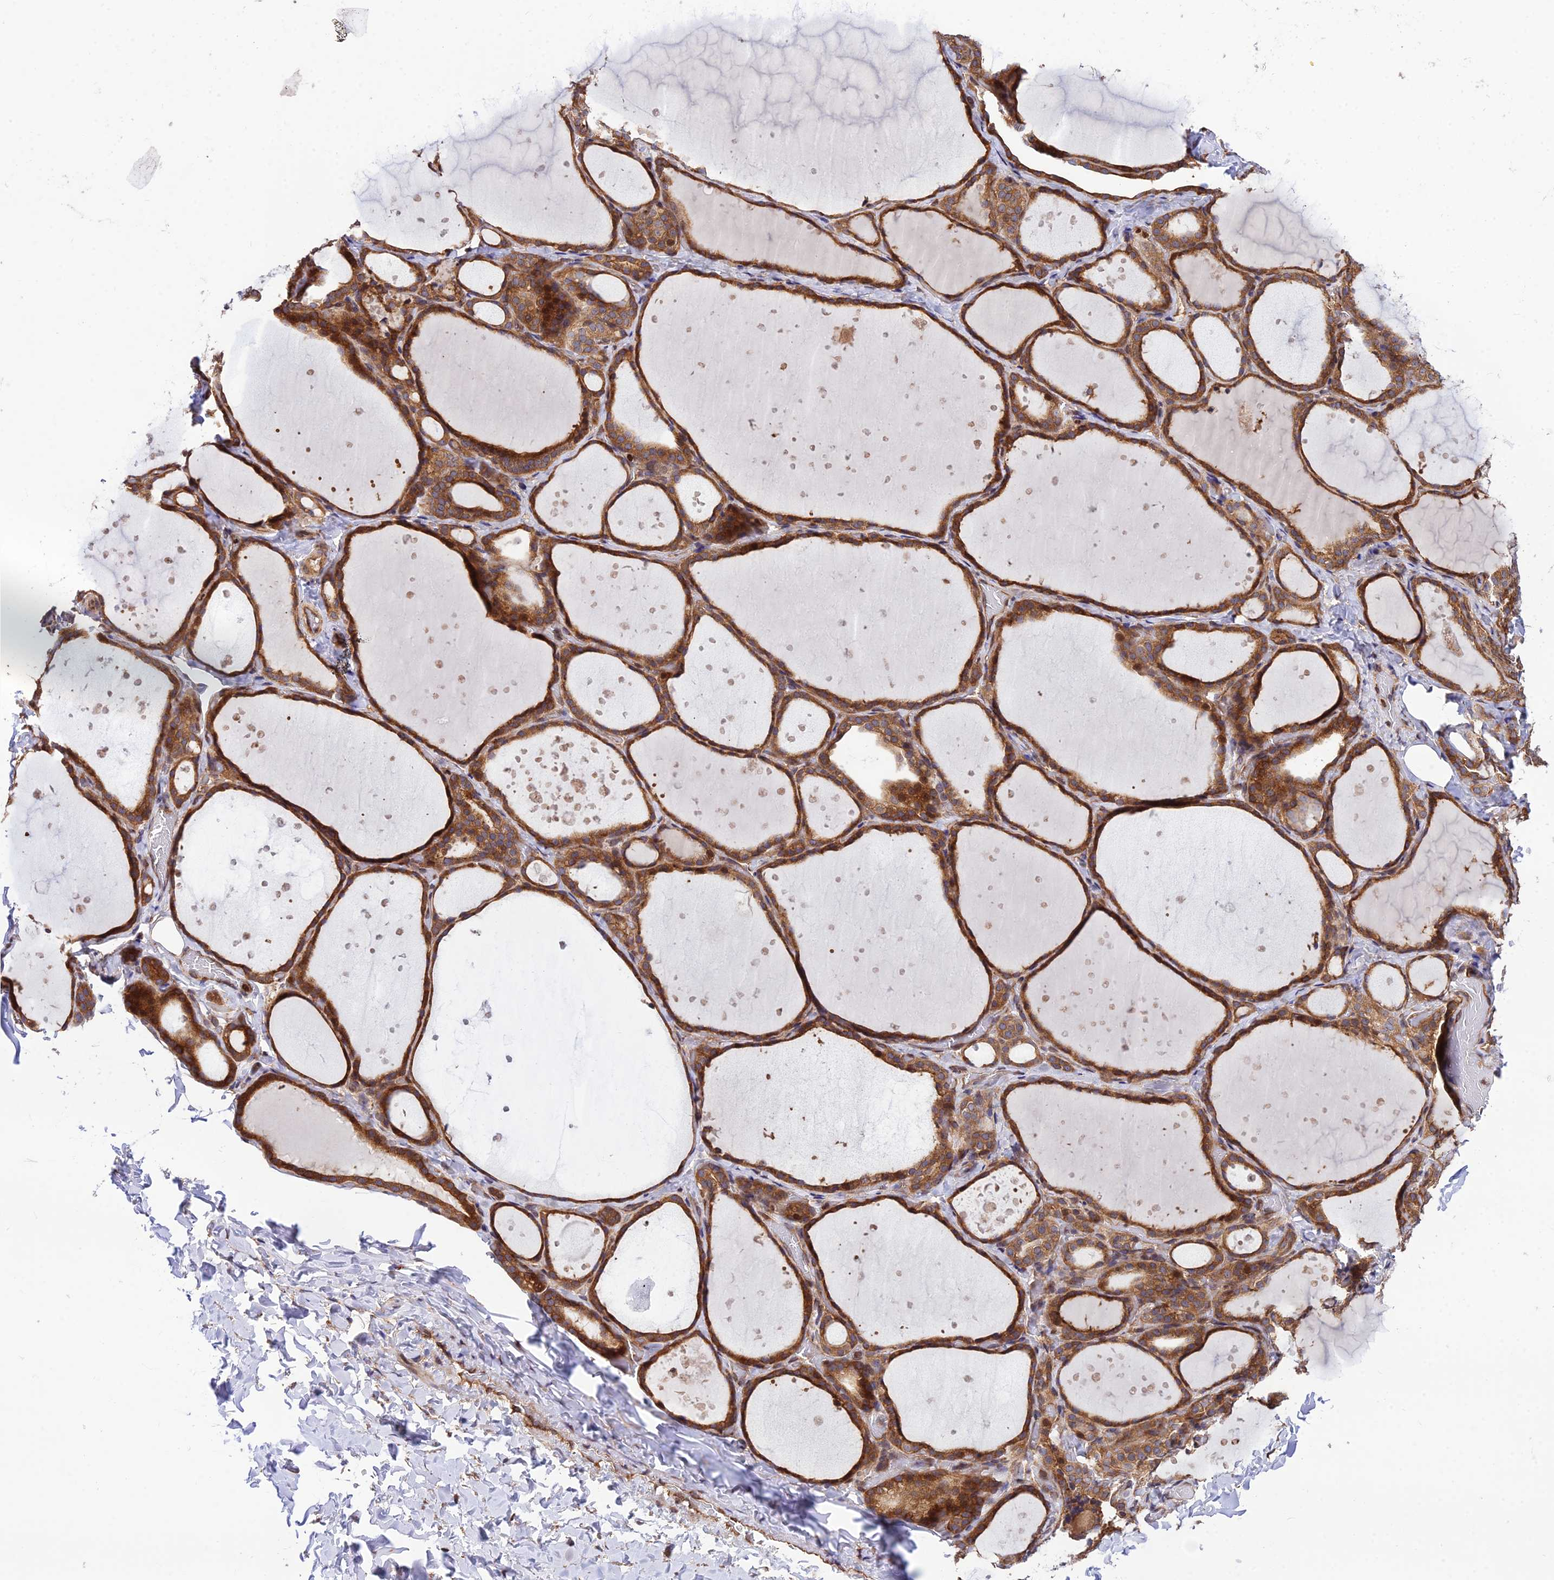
{"staining": {"intensity": "moderate", "quantity": ">75%", "location": "cytoplasmic/membranous"}, "tissue": "thyroid gland", "cell_type": "Glandular cells", "image_type": "normal", "snomed": [{"axis": "morphology", "description": "Normal tissue, NOS"}, {"axis": "topography", "description": "Thyroid gland"}], "caption": "Human thyroid gland stained for a protein (brown) displays moderate cytoplasmic/membranous positive expression in approximately >75% of glandular cells.", "gene": "SMG6", "patient": {"sex": "female", "age": 44}}